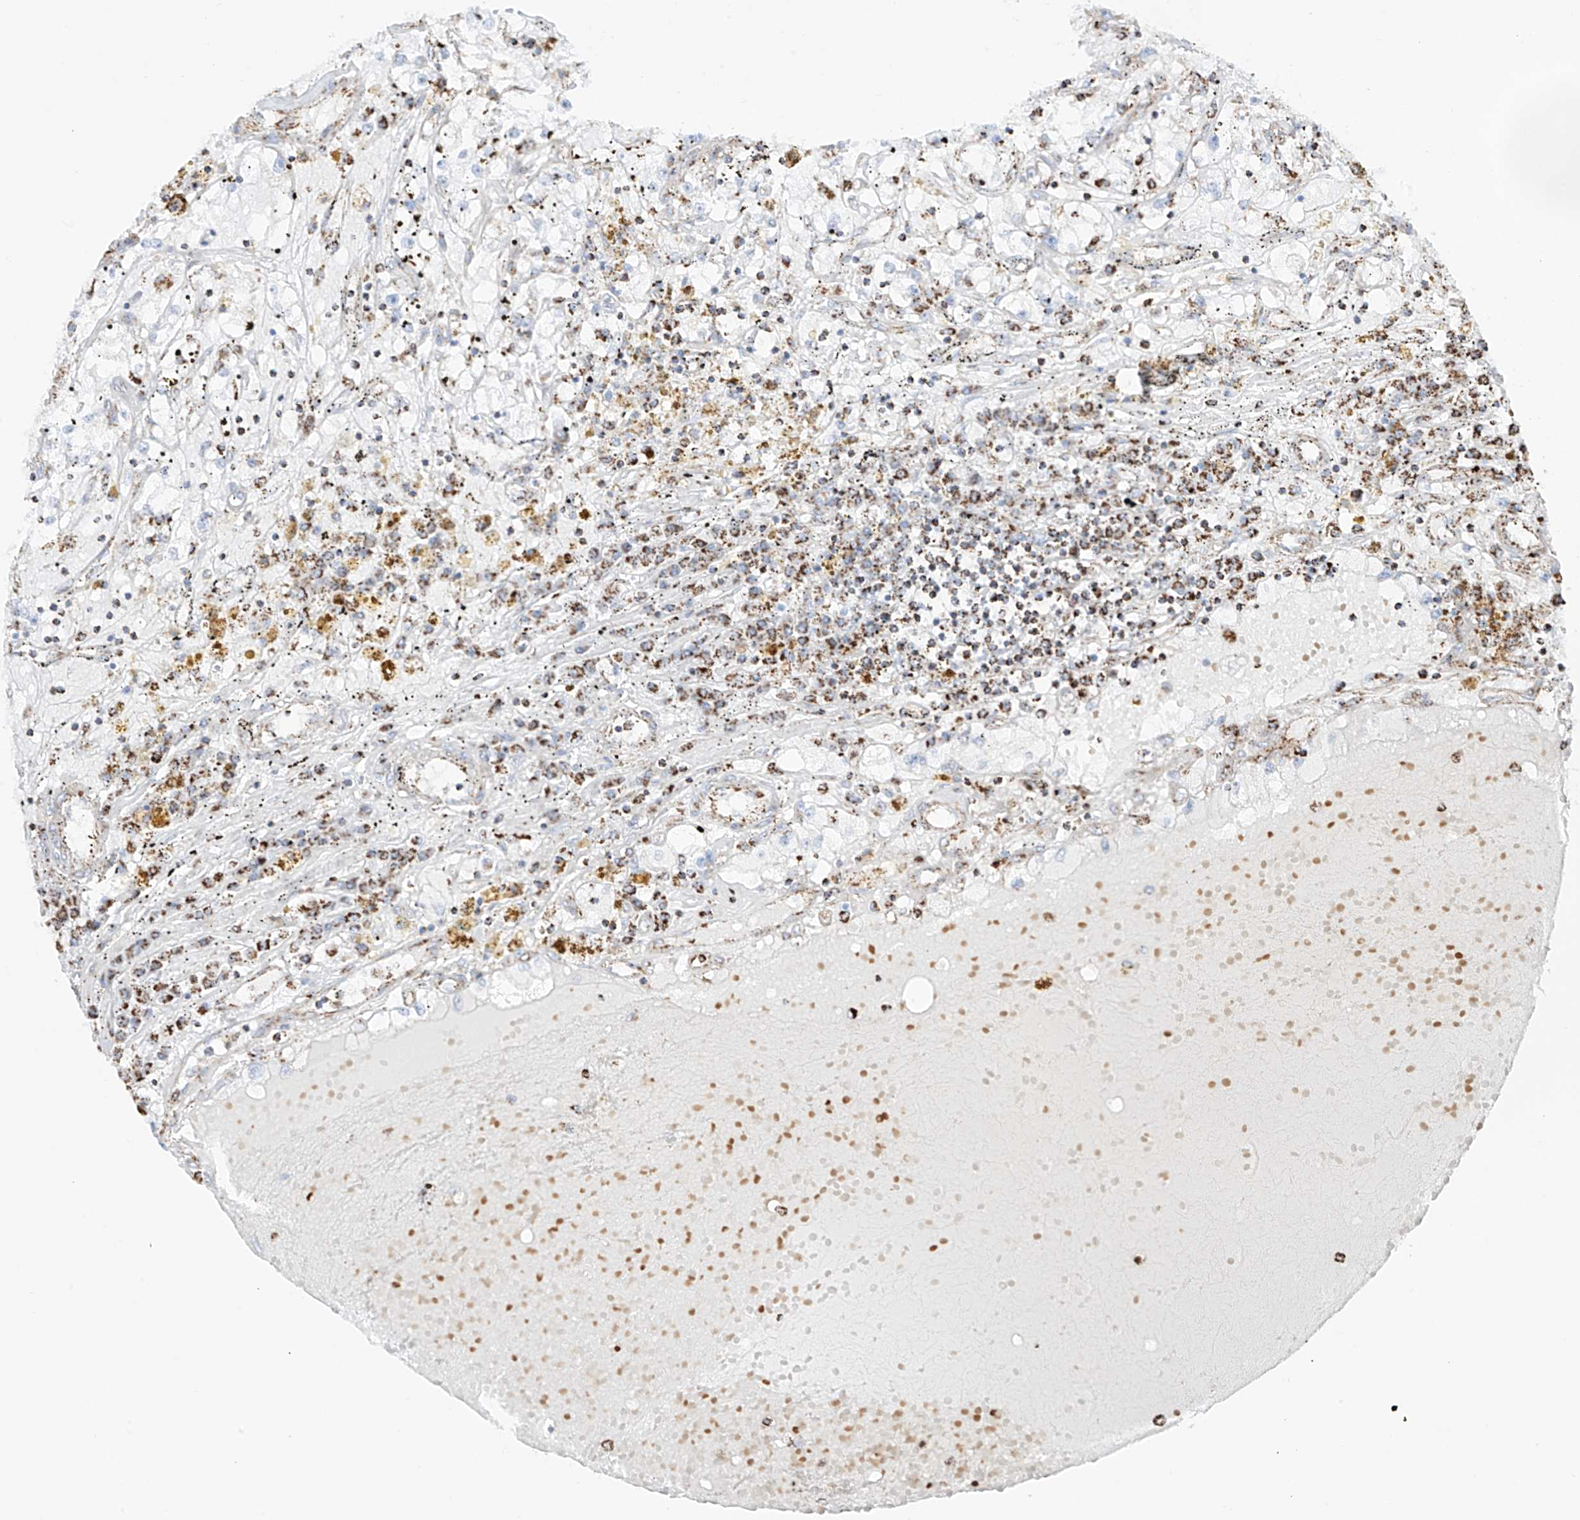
{"staining": {"intensity": "negative", "quantity": "none", "location": "none"}, "tissue": "renal cancer", "cell_type": "Tumor cells", "image_type": "cancer", "snomed": [{"axis": "morphology", "description": "Adenocarcinoma, NOS"}, {"axis": "topography", "description": "Kidney"}], "caption": "This histopathology image is of renal adenocarcinoma stained with immunohistochemistry to label a protein in brown with the nuclei are counter-stained blue. There is no positivity in tumor cells.", "gene": "XKR3", "patient": {"sex": "male", "age": 56}}